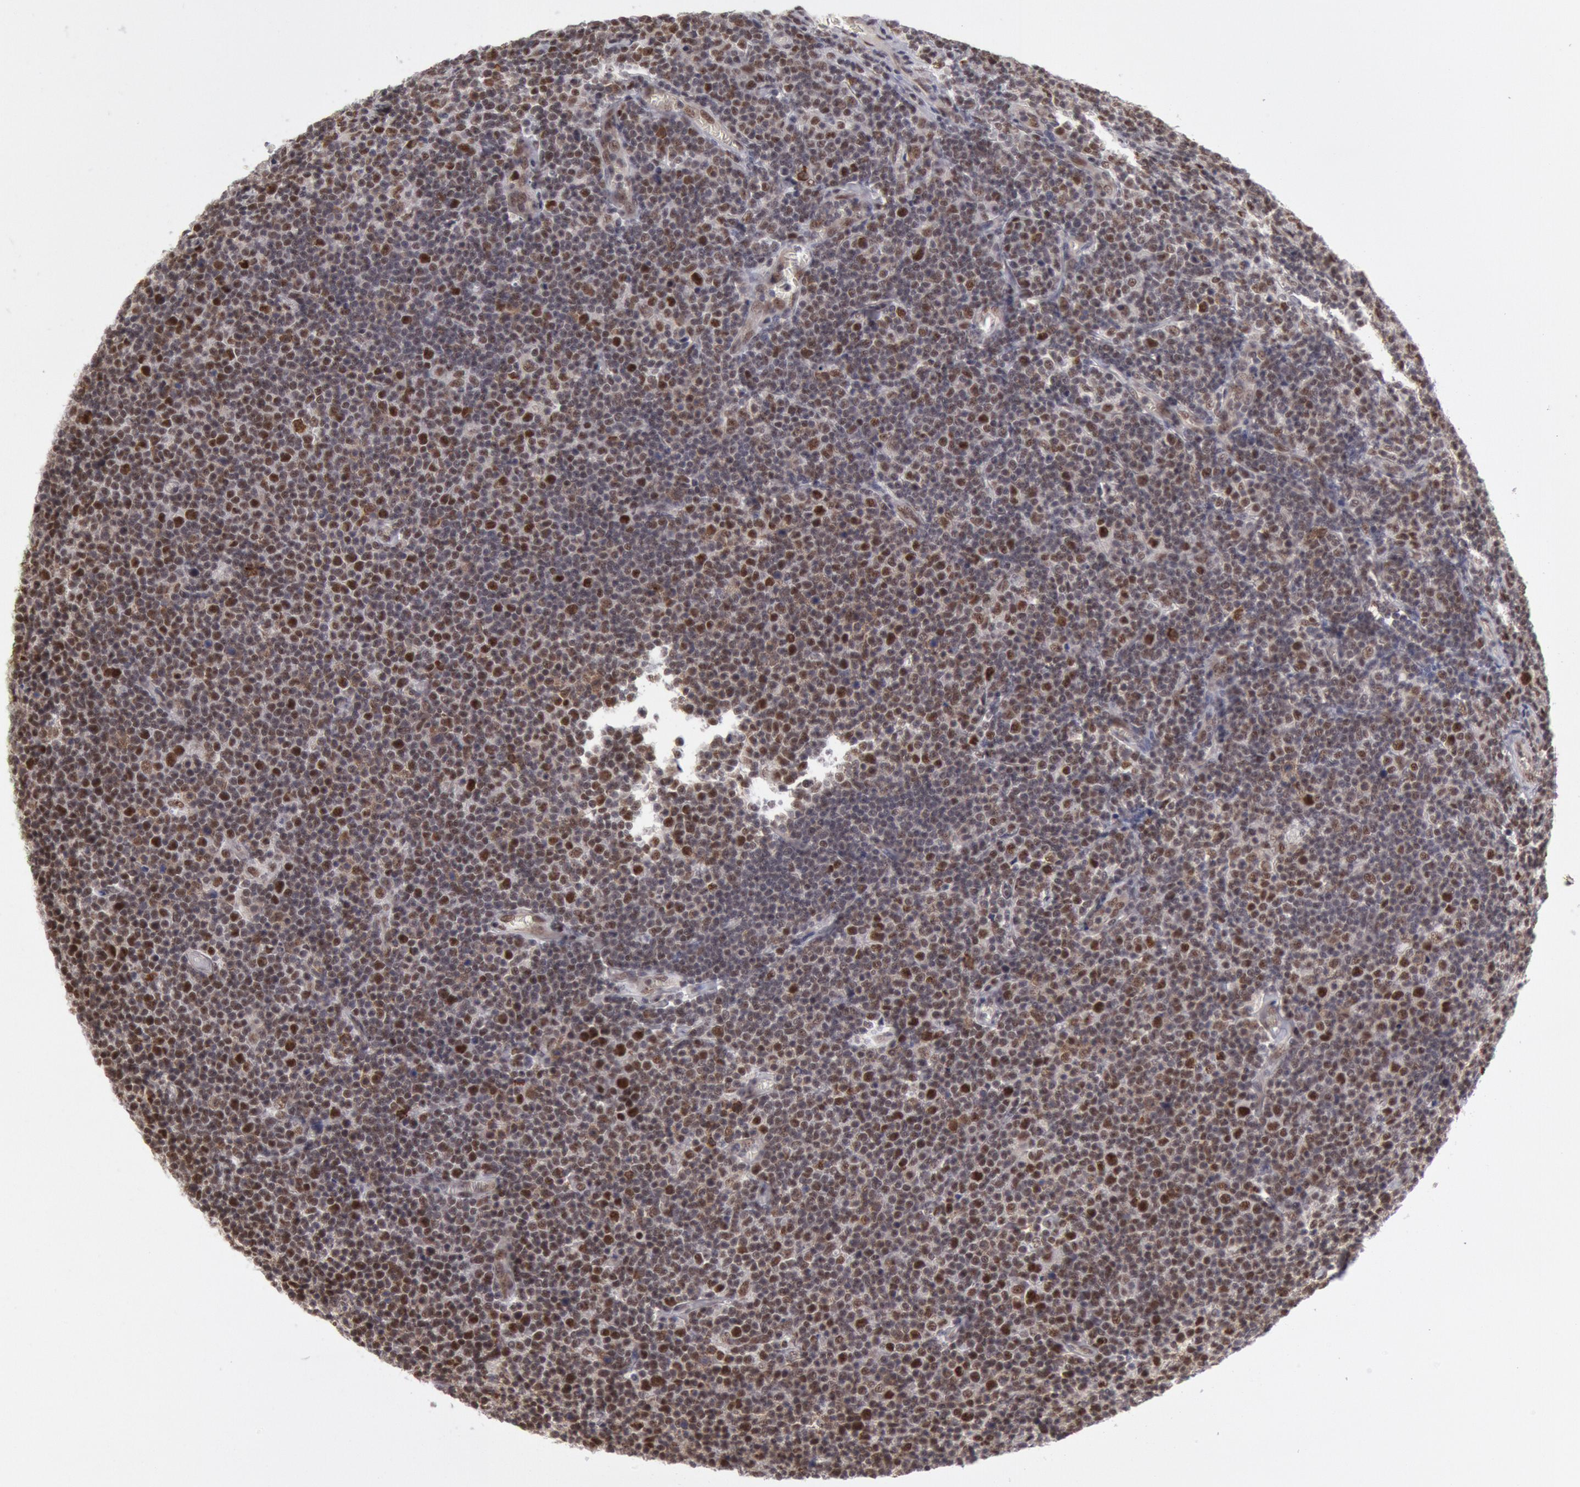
{"staining": {"intensity": "moderate", "quantity": "<25%", "location": "nuclear"}, "tissue": "lymphoma", "cell_type": "Tumor cells", "image_type": "cancer", "snomed": [{"axis": "morphology", "description": "Malignant lymphoma, non-Hodgkin's type, Low grade"}, {"axis": "topography", "description": "Lymph node"}], "caption": "Lymphoma was stained to show a protein in brown. There is low levels of moderate nuclear positivity in about <25% of tumor cells. The protein of interest is stained brown, and the nuclei are stained in blue (DAB (3,3'-diaminobenzidine) IHC with brightfield microscopy, high magnification).", "gene": "PPP4R3B", "patient": {"sex": "male", "age": 74}}